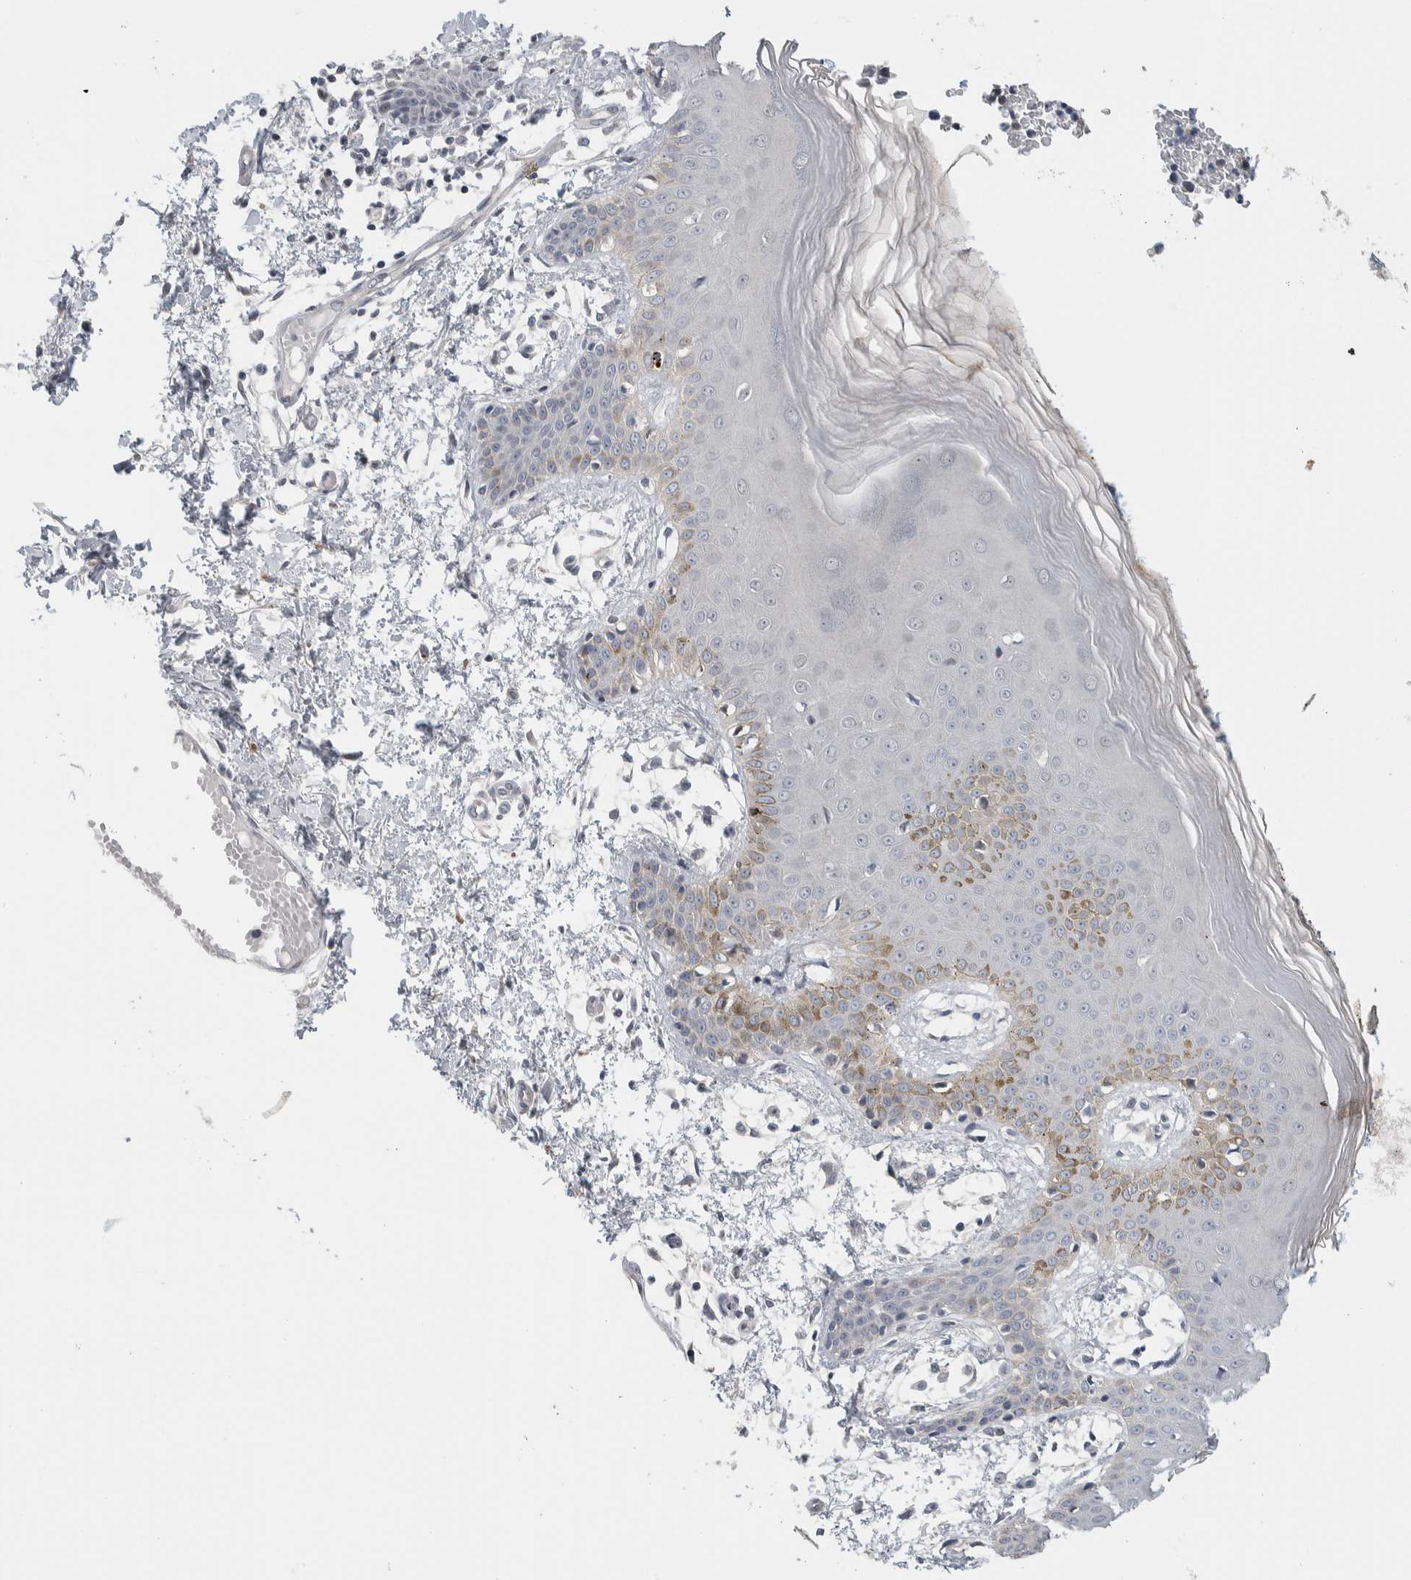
{"staining": {"intensity": "negative", "quantity": "none", "location": "none"}, "tissue": "skin", "cell_type": "Fibroblasts", "image_type": "normal", "snomed": [{"axis": "morphology", "description": "Normal tissue, NOS"}, {"axis": "topography", "description": "Skin"}], "caption": "This is a image of immunohistochemistry (IHC) staining of normal skin, which shows no positivity in fibroblasts.", "gene": "NCR3LG1", "patient": {"sex": "male", "age": 53}}